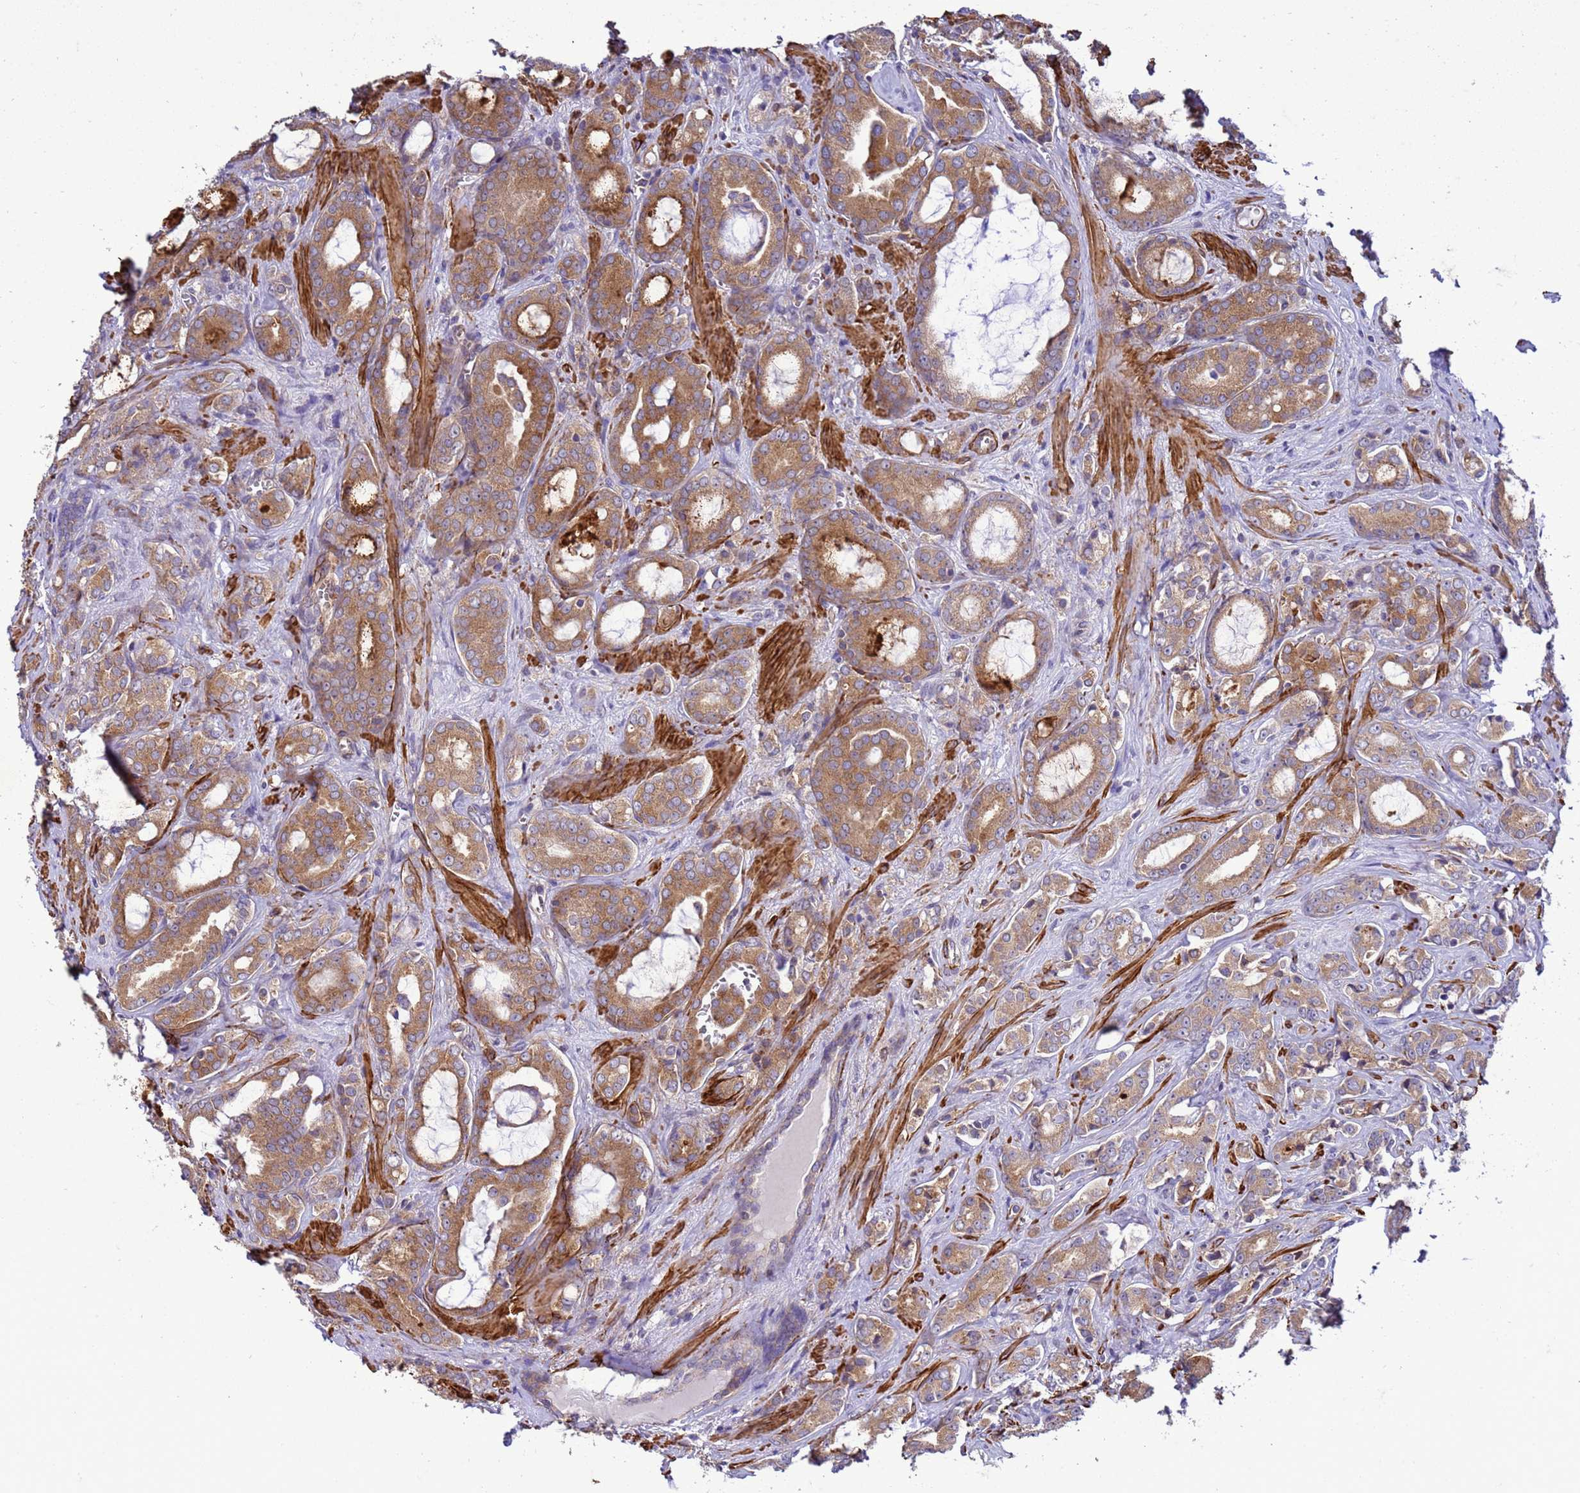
{"staining": {"intensity": "moderate", "quantity": ">75%", "location": "cytoplasmic/membranous"}, "tissue": "prostate cancer", "cell_type": "Tumor cells", "image_type": "cancer", "snomed": [{"axis": "morphology", "description": "Adenocarcinoma, High grade"}, {"axis": "topography", "description": "Prostate"}], "caption": "An IHC image of tumor tissue is shown. Protein staining in brown labels moderate cytoplasmic/membranous positivity in prostate cancer (adenocarcinoma (high-grade)) within tumor cells. The staining is performed using DAB brown chromogen to label protein expression. The nuclei are counter-stained blue using hematoxylin.", "gene": "GEN1", "patient": {"sex": "male", "age": 72}}